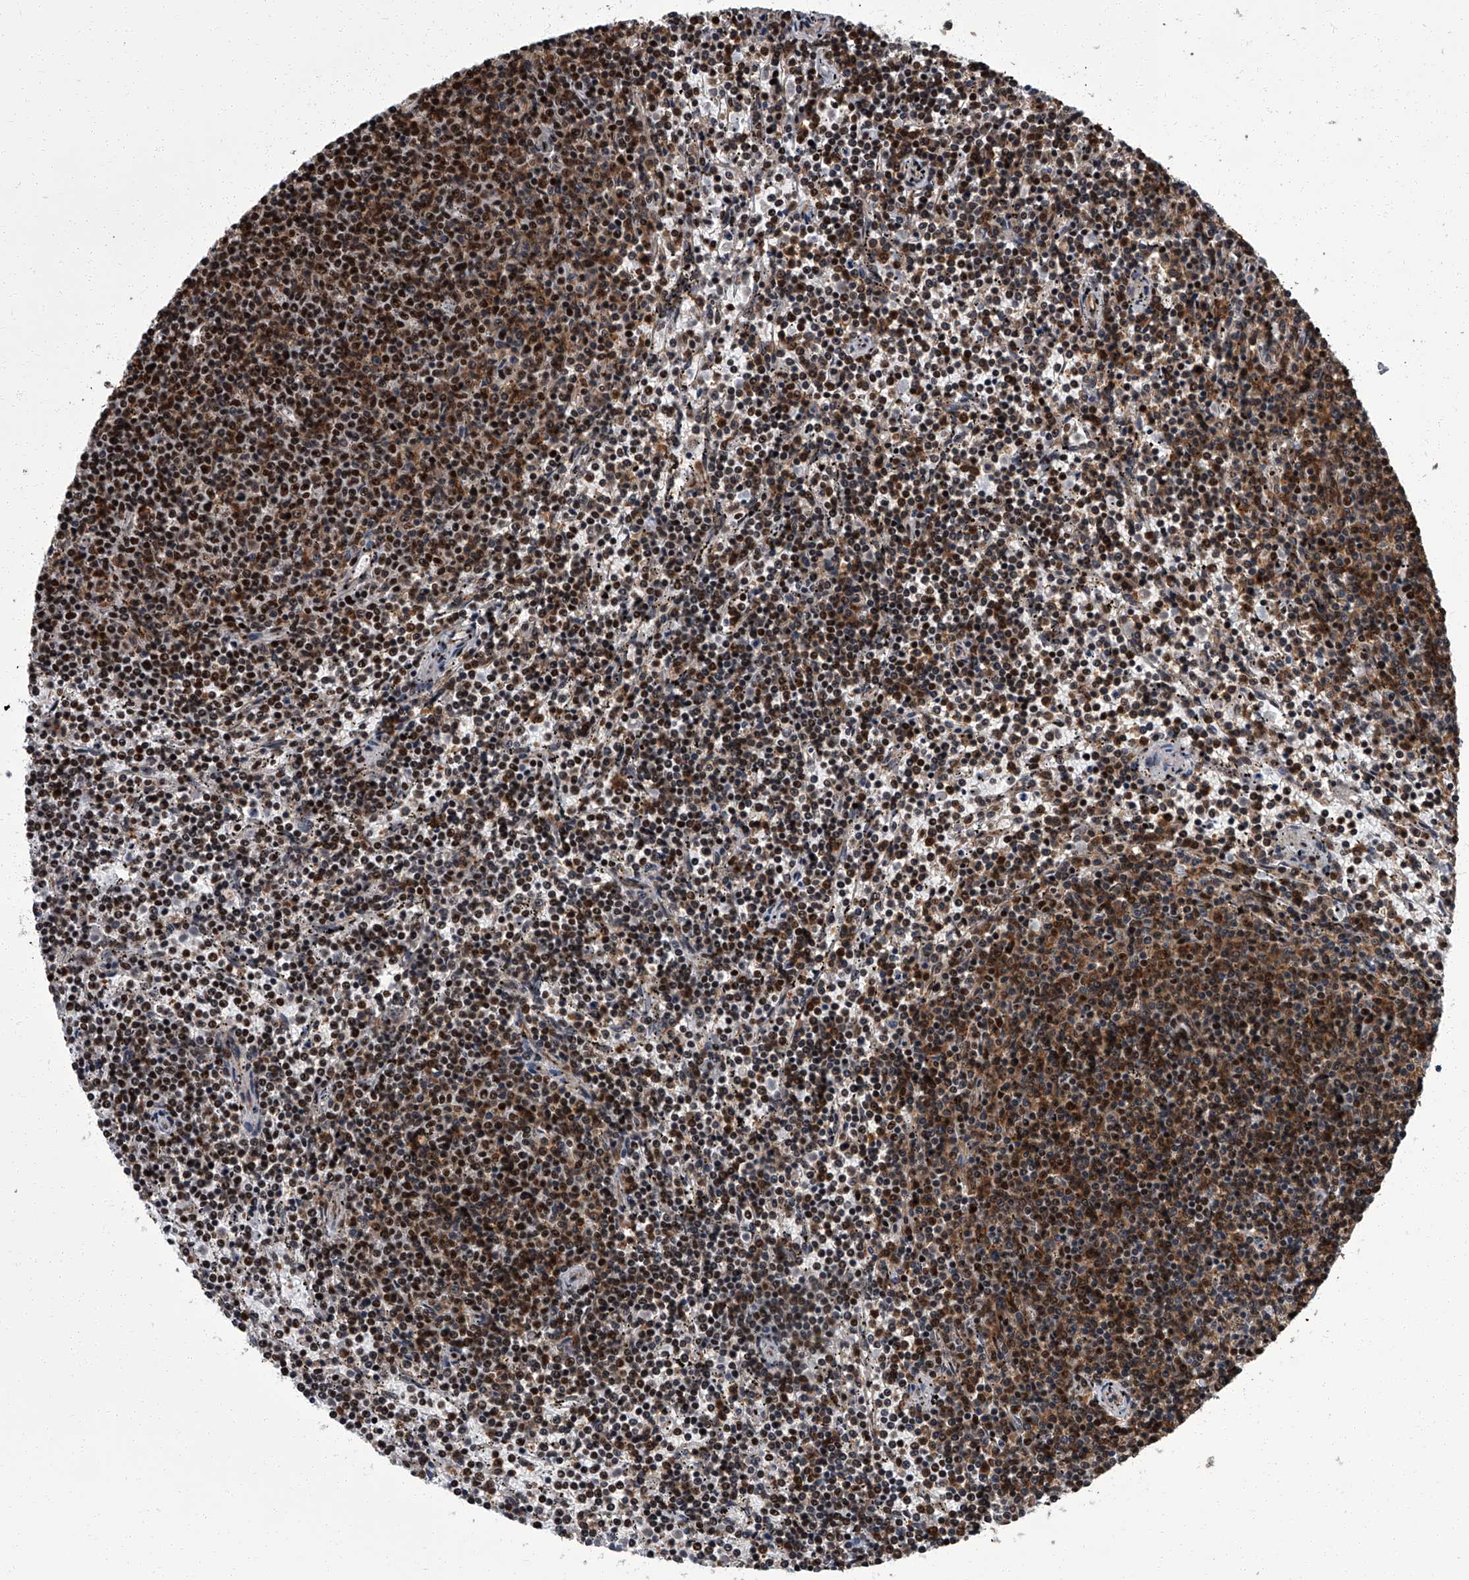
{"staining": {"intensity": "strong", "quantity": ">75%", "location": "cytoplasmic/membranous,nuclear"}, "tissue": "lymphoma", "cell_type": "Tumor cells", "image_type": "cancer", "snomed": [{"axis": "morphology", "description": "Malignant lymphoma, non-Hodgkin's type, Low grade"}, {"axis": "topography", "description": "Spleen"}], "caption": "Malignant lymphoma, non-Hodgkin's type (low-grade) was stained to show a protein in brown. There is high levels of strong cytoplasmic/membranous and nuclear staining in about >75% of tumor cells. The protein is stained brown, and the nuclei are stained in blue (DAB IHC with brightfield microscopy, high magnification).", "gene": "ZNF518B", "patient": {"sex": "female", "age": 50}}